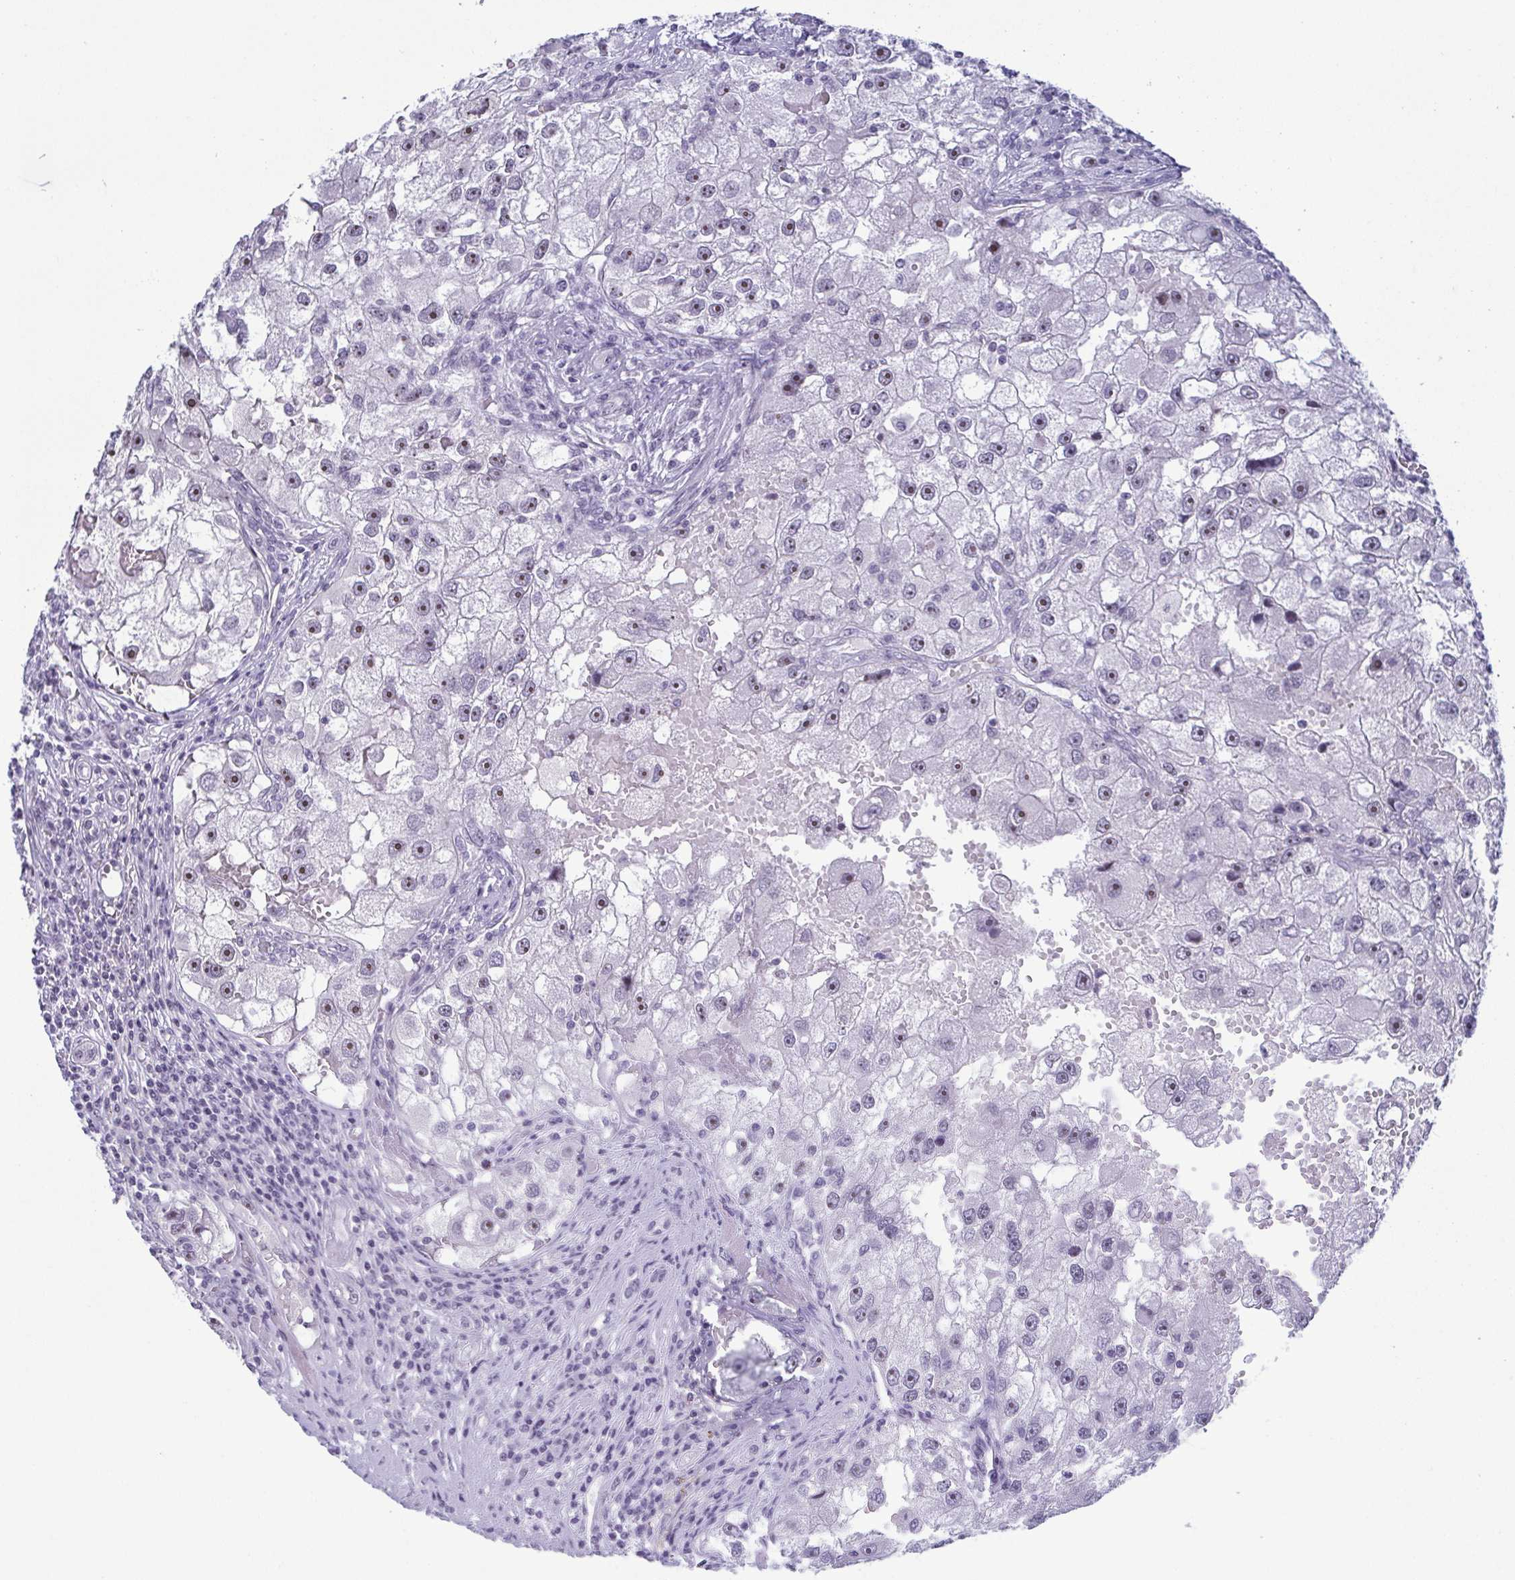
{"staining": {"intensity": "moderate", "quantity": "25%-75%", "location": "nuclear"}, "tissue": "renal cancer", "cell_type": "Tumor cells", "image_type": "cancer", "snomed": [{"axis": "morphology", "description": "Adenocarcinoma, NOS"}, {"axis": "topography", "description": "Kidney"}], "caption": "A brown stain highlights moderate nuclear staining of a protein in adenocarcinoma (renal) tumor cells. (IHC, brightfield microscopy, high magnification).", "gene": "BZW1", "patient": {"sex": "male", "age": 63}}